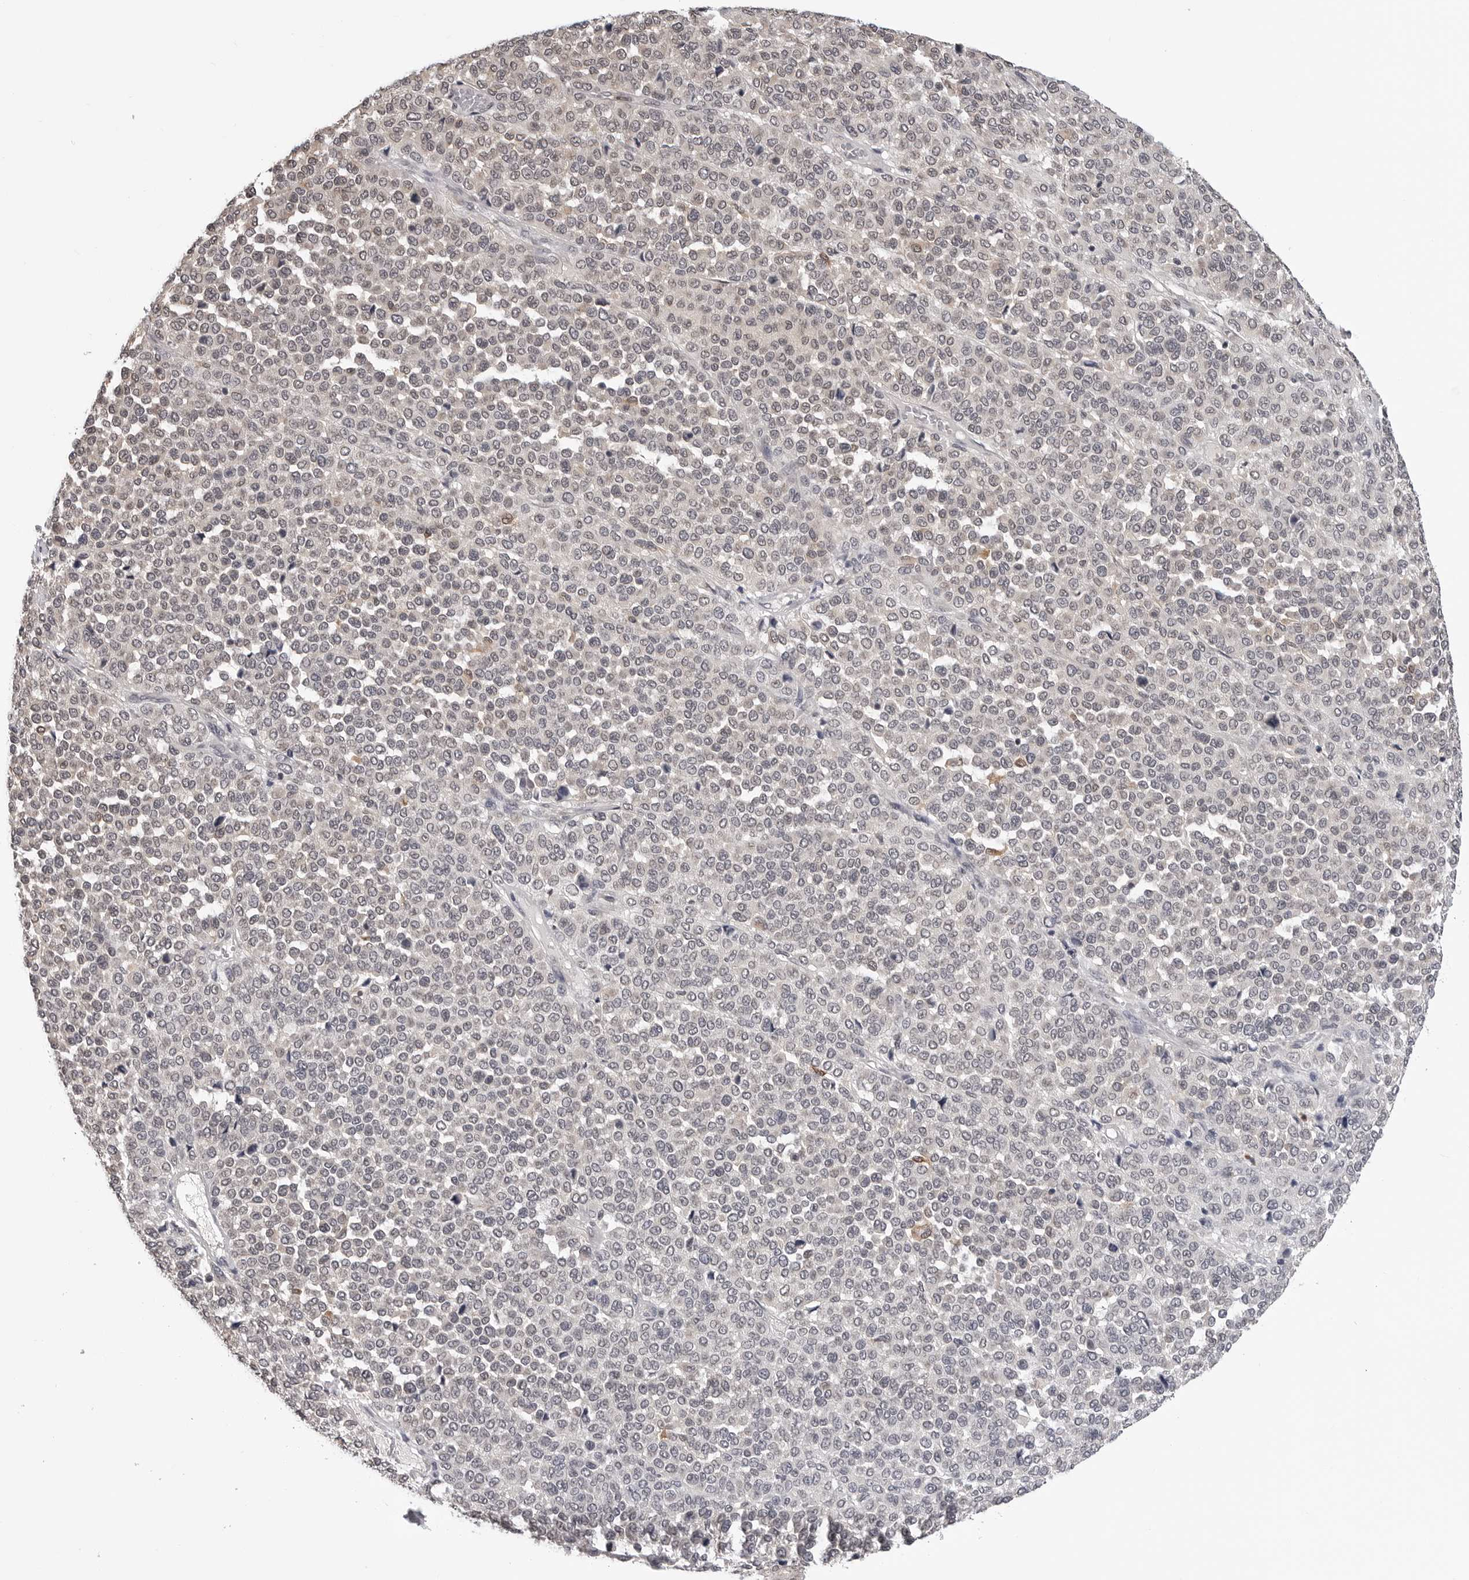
{"staining": {"intensity": "weak", "quantity": "<25%", "location": "nuclear"}, "tissue": "melanoma", "cell_type": "Tumor cells", "image_type": "cancer", "snomed": [{"axis": "morphology", "description": "Malignant melanoma, Metastatic site"}, {"axis": "topography", "description": "Pancreas"}], "caption": "Melanoma was stained to show a protein in brown. There is no significant staining in tumor cells. (Immunohistochemistry, brightfield microscopy, high magnification).", "gene": "TRMT13", "patient": {"sex": "female", "age": 30}}